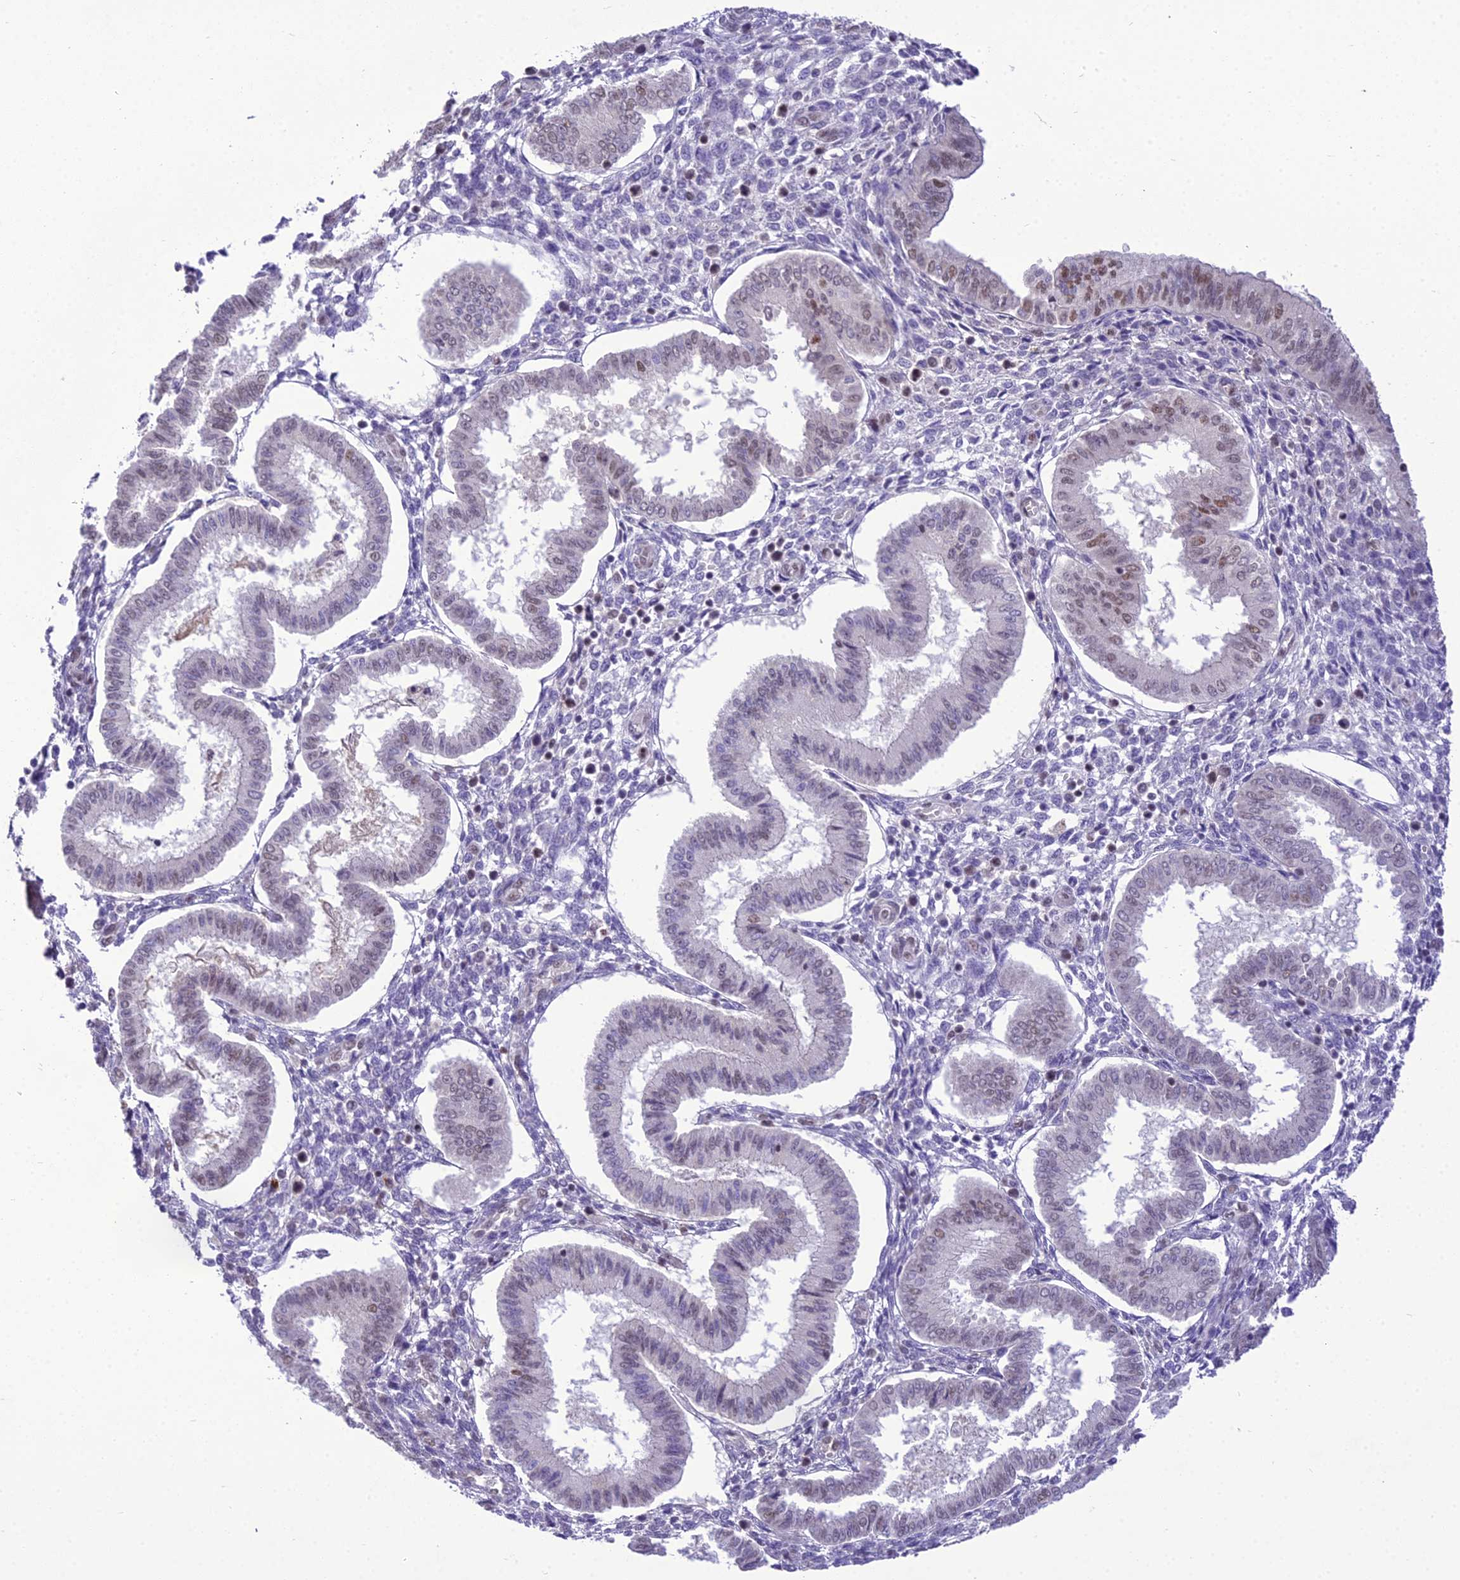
{"staining": {"intensity": "negative", "quantity": "none", "location": "none"}, "tissue": "endometrium", "cell_type": "Cells in endometrial stroma", "image_type": "normal", "snomed": [{"axis": "morphology", "description": "Normal tissue, NOS"}, {"axis": "topography", "description": "Endometrium"}], "caption": "This is a histopathology image of IHC staining of normal endometrium, which shows no staining in cells in endometrial stroma. (Brightfield microscopy of DAB immunohistochemistry at high magnification).", "gene": "SH3RF3", "patient": {"sex": "female", "age": 24}}